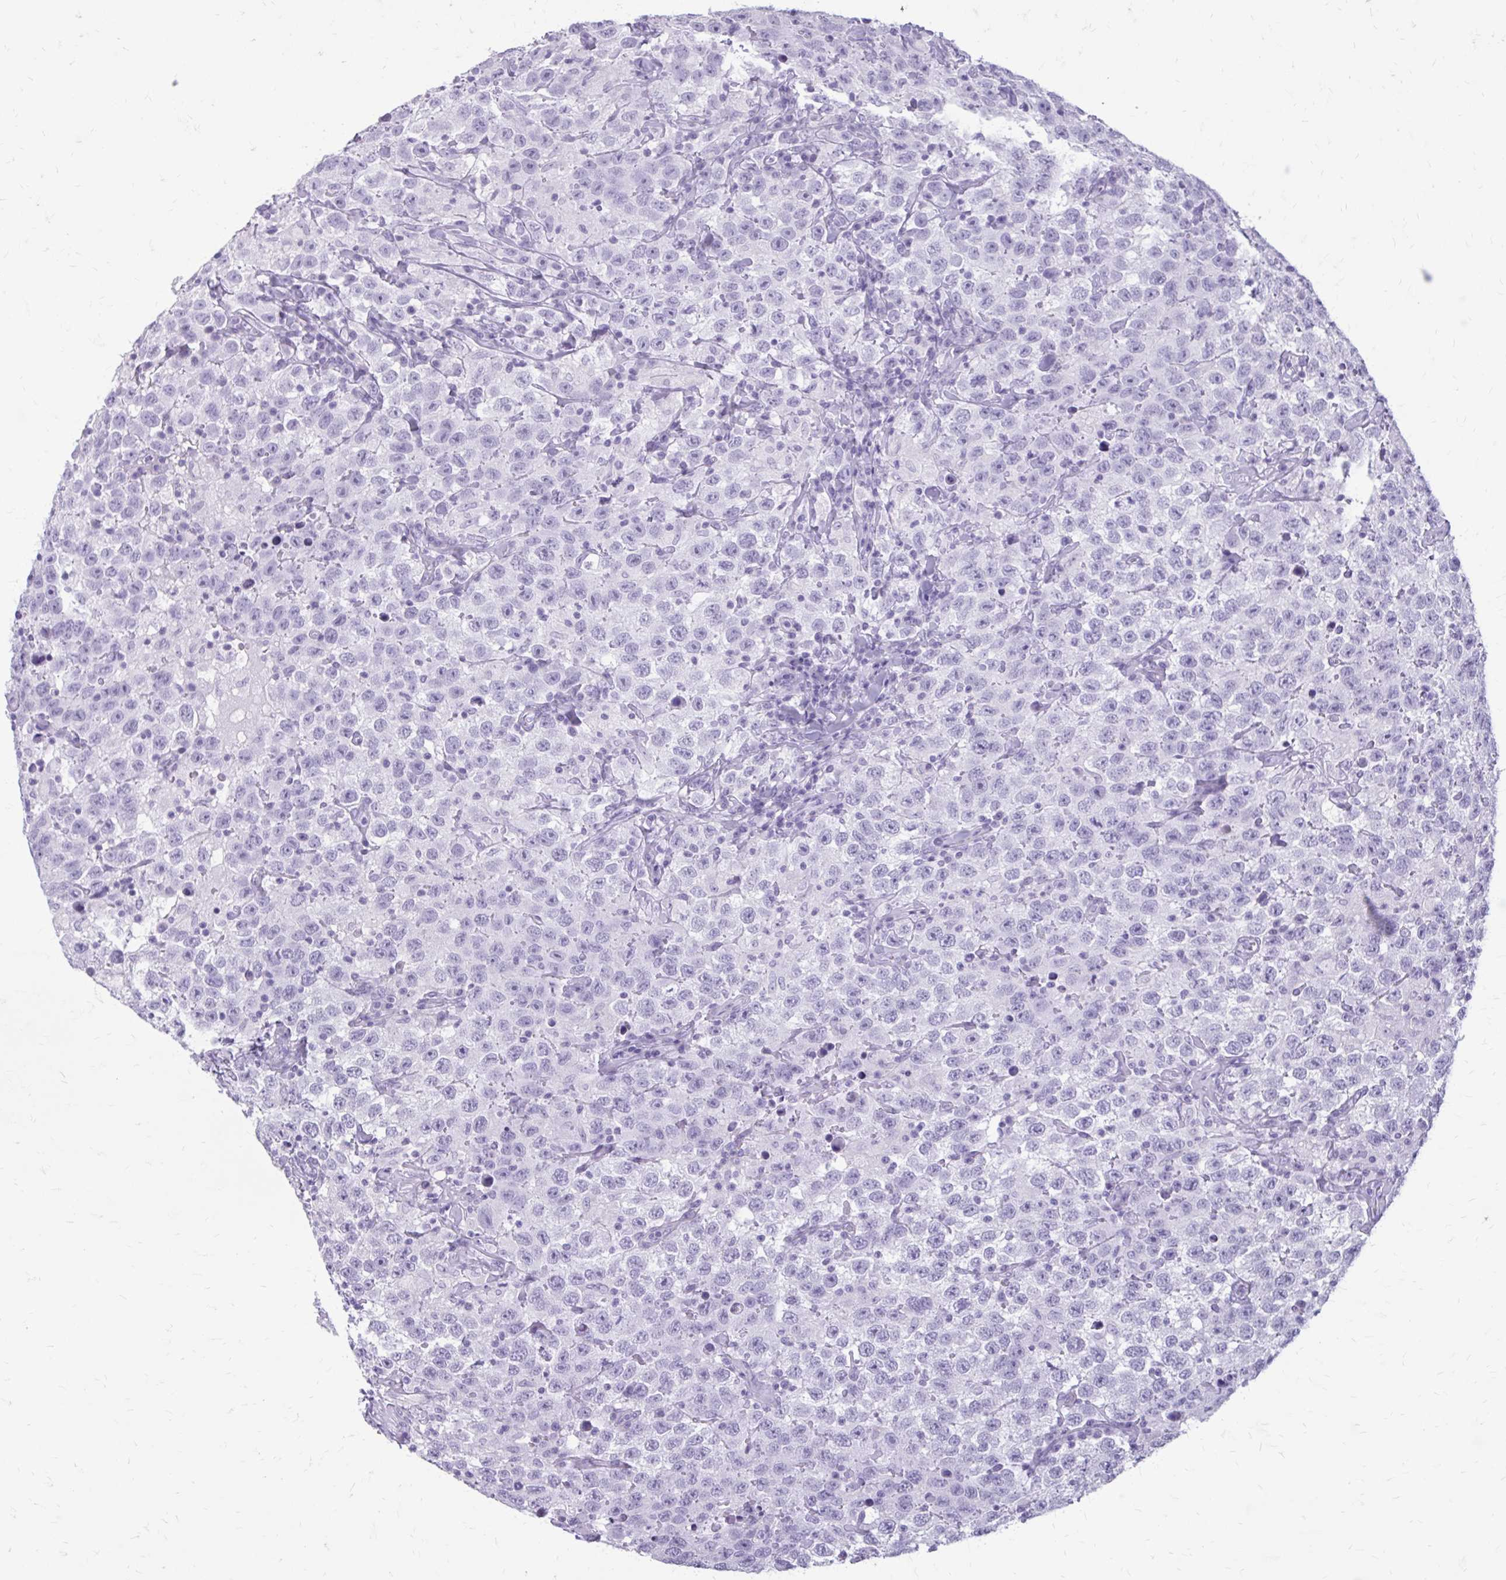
{"staining": {"intensity": "negative", "quantity": "none", "location": "none"}, "tissue": "testis cancer", "cell_type": "Tumor cells", "image_type": "cancer", "snomed": [{"axis": "morphology", "description": "Seminoma, NOS"}, {"axis": "topography", "description": "Testis"}], "caption": "A photomicrograph of human testis cancer (seminoma) is negative for staining in tumor cells.", "gene": "KRT5", "patient": {"sex": "male", "age": 41}}